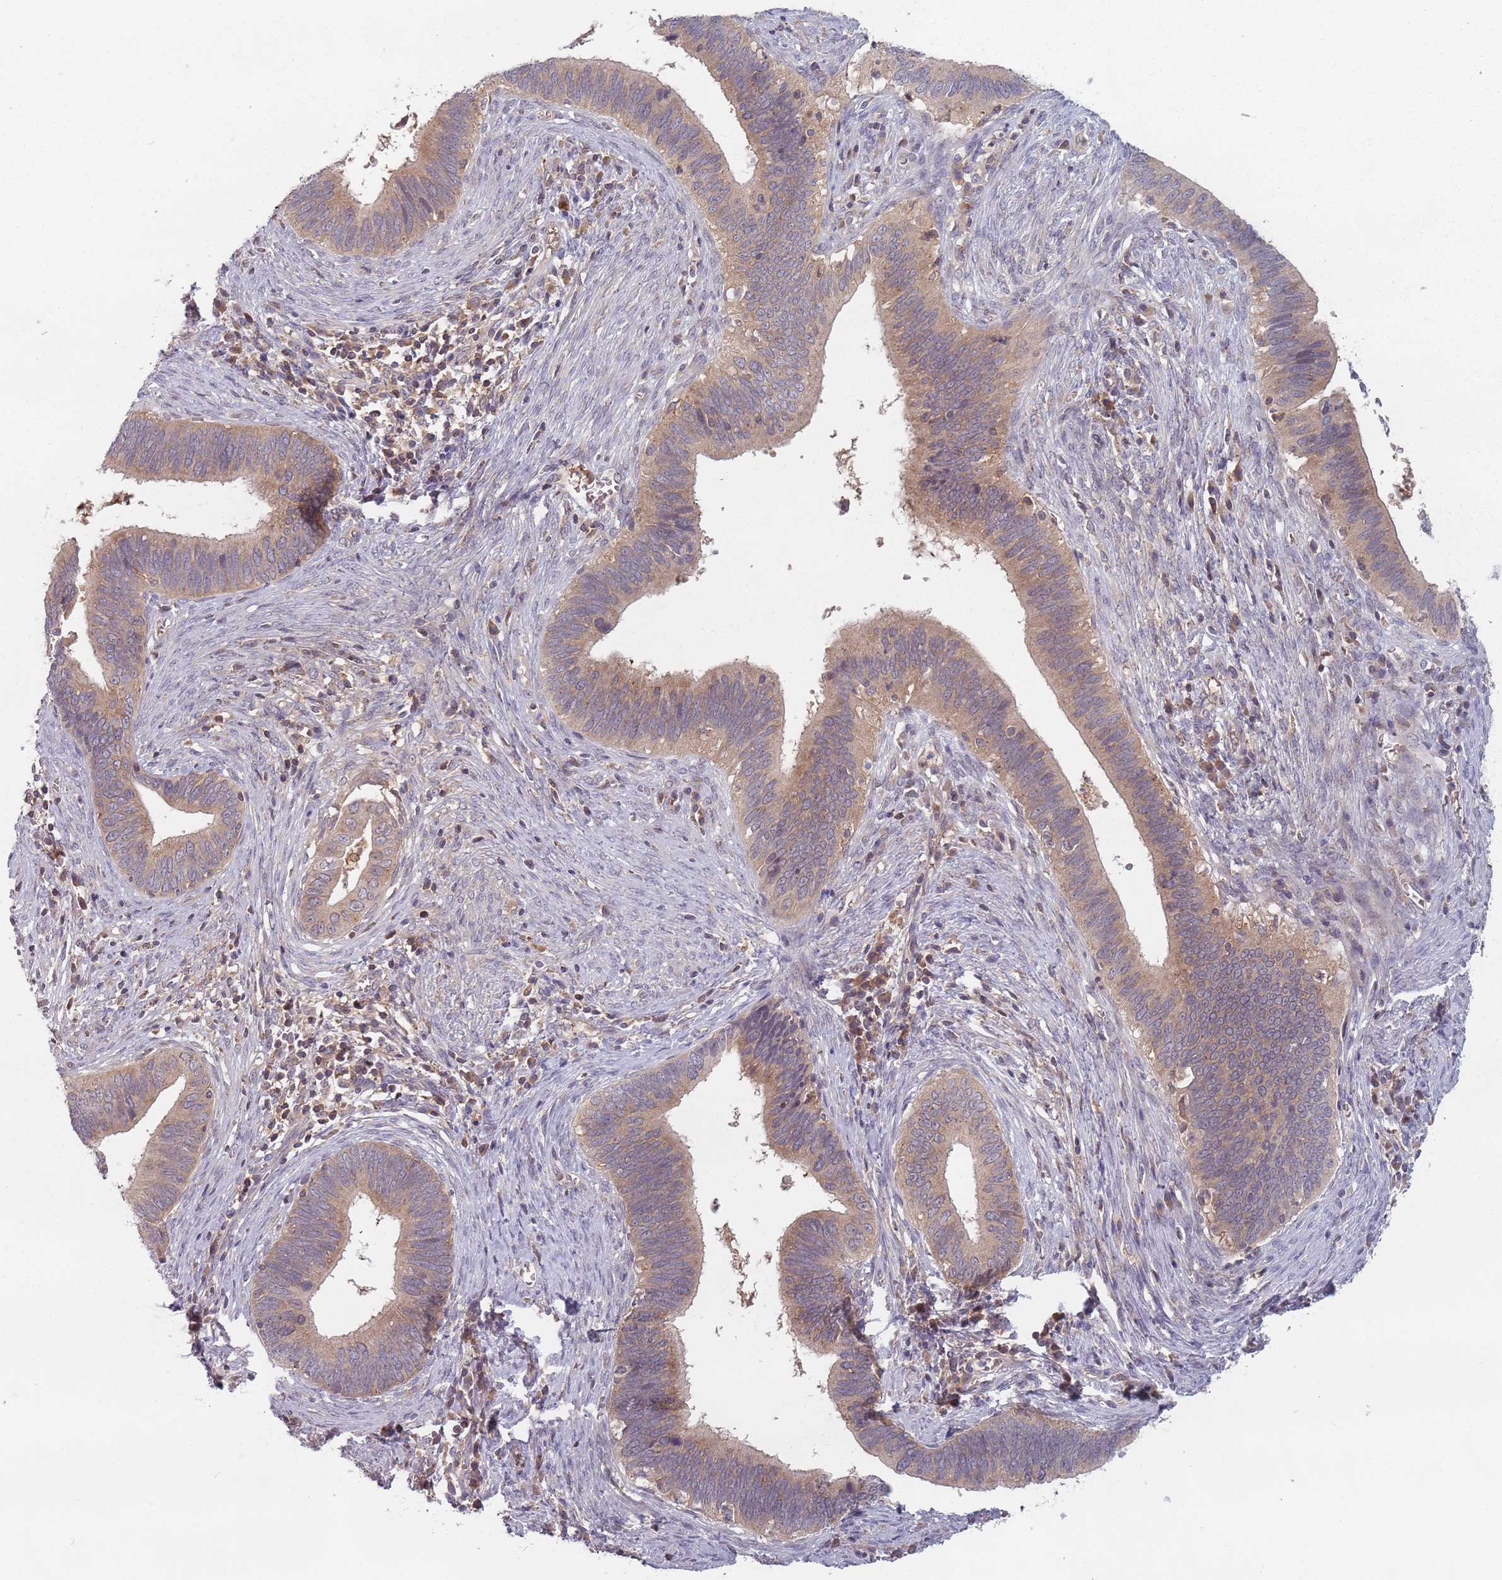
{"staining": {"intensity": "moderate", "quantity": ">75%", "location": "cytoplasmic/membranous"}, "tissue": "cervical cancer", "cell_type": "Tumor cells", "image_type": "cancer", "snomed": [{"axis": "morphology", "description": "Adenocarcinoma, NOS"}, {"axis": "topography", "description": "Cervix"}], "caption": "Adenocarcinoma (cervical) tissue reveals moderate cytoplasmic/membranous expression in approximately >75% of tumor cells", "gene": "ASB13", "patient": {"sex": "female", "age": 42}}